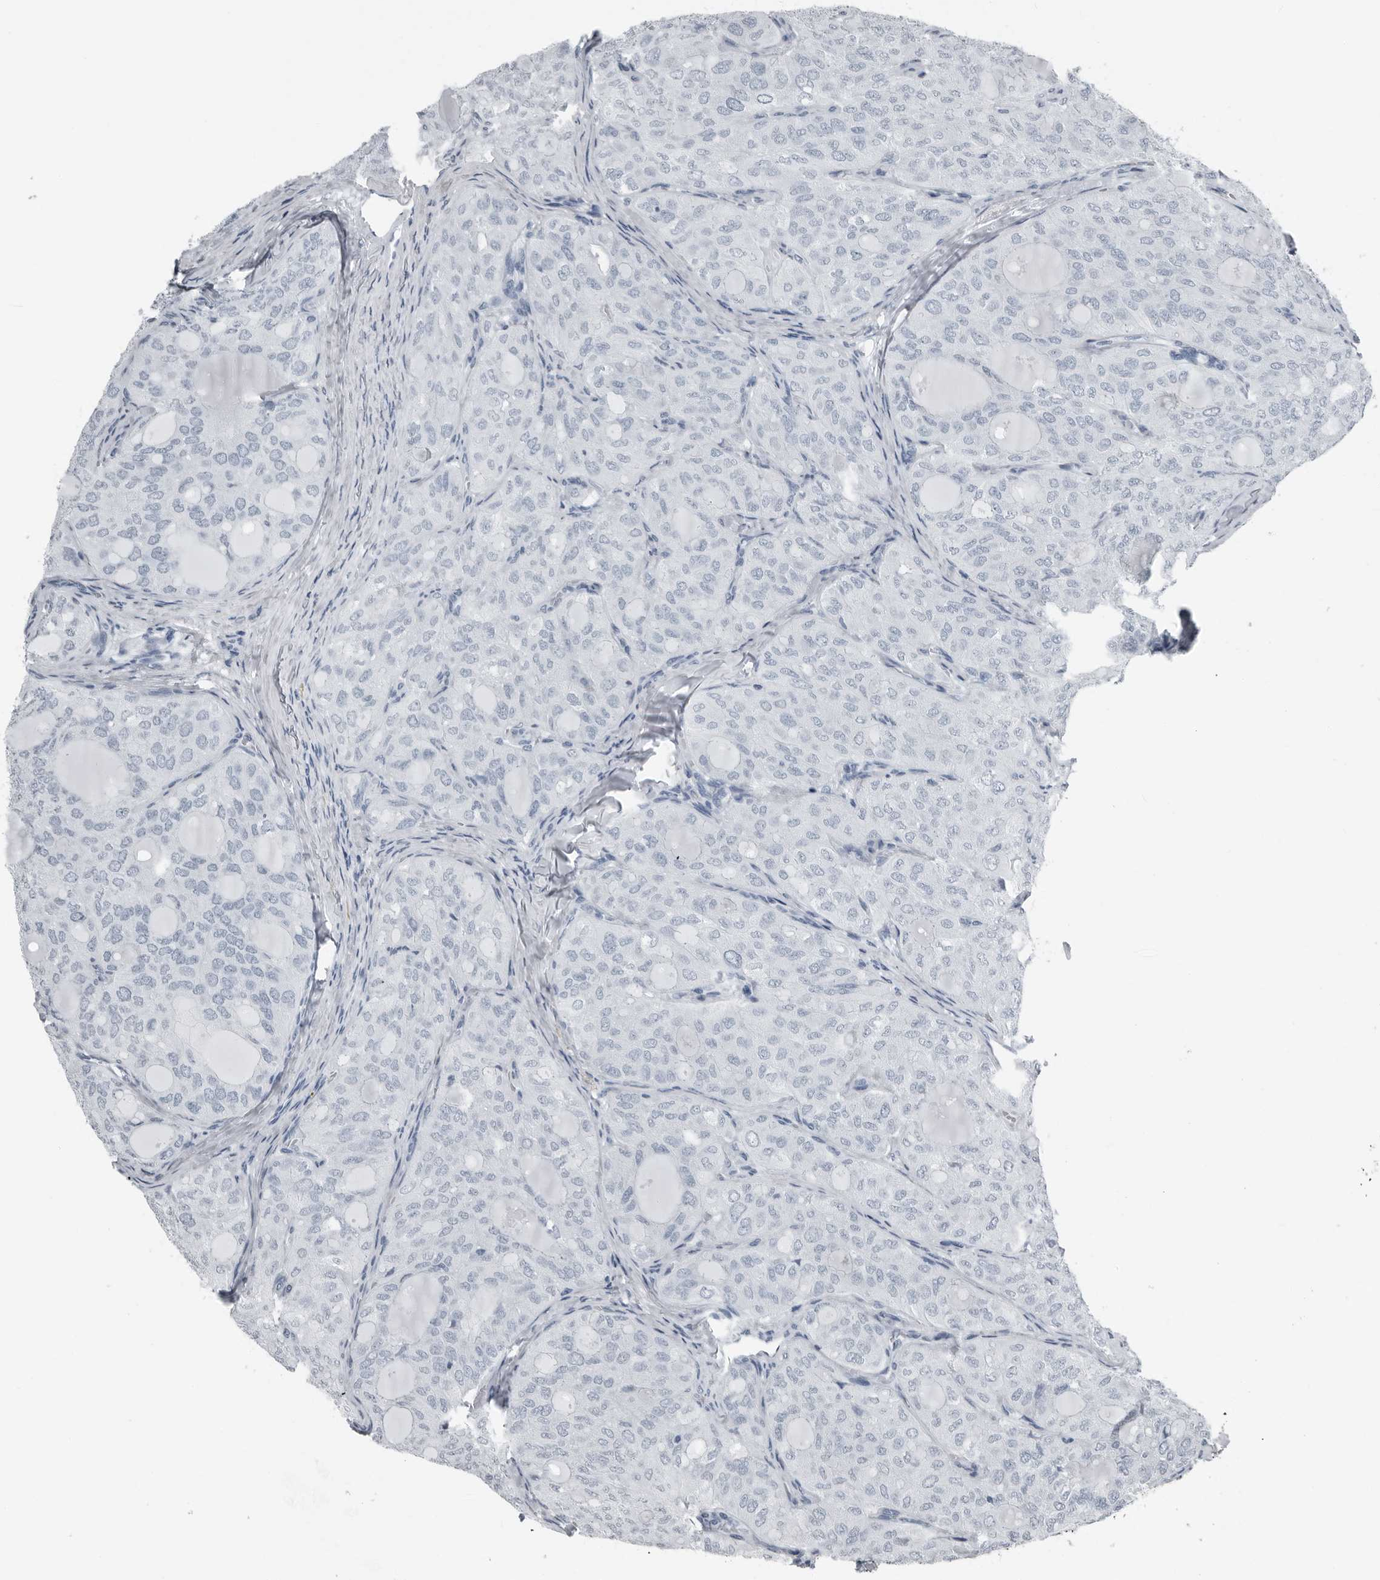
{"staining": {"intensity": "negative", "quantity": "none", "location": "none"}, "tissue": "thyroid cancer", "cell_type": "Tumor cells", "image_type": "cancer", "snomed": [{"axis": "morphology", "description": "Follicular adenoma carcinoma, NOS"}, {"axis": "topography", "description": "Thyroid gland"}], "caption": "The histopathology image reveals no significant staining in tumor cells of thyroid cancer.", "gene": "PRSS1", "patient": {"sex": "male", "age": 75}}